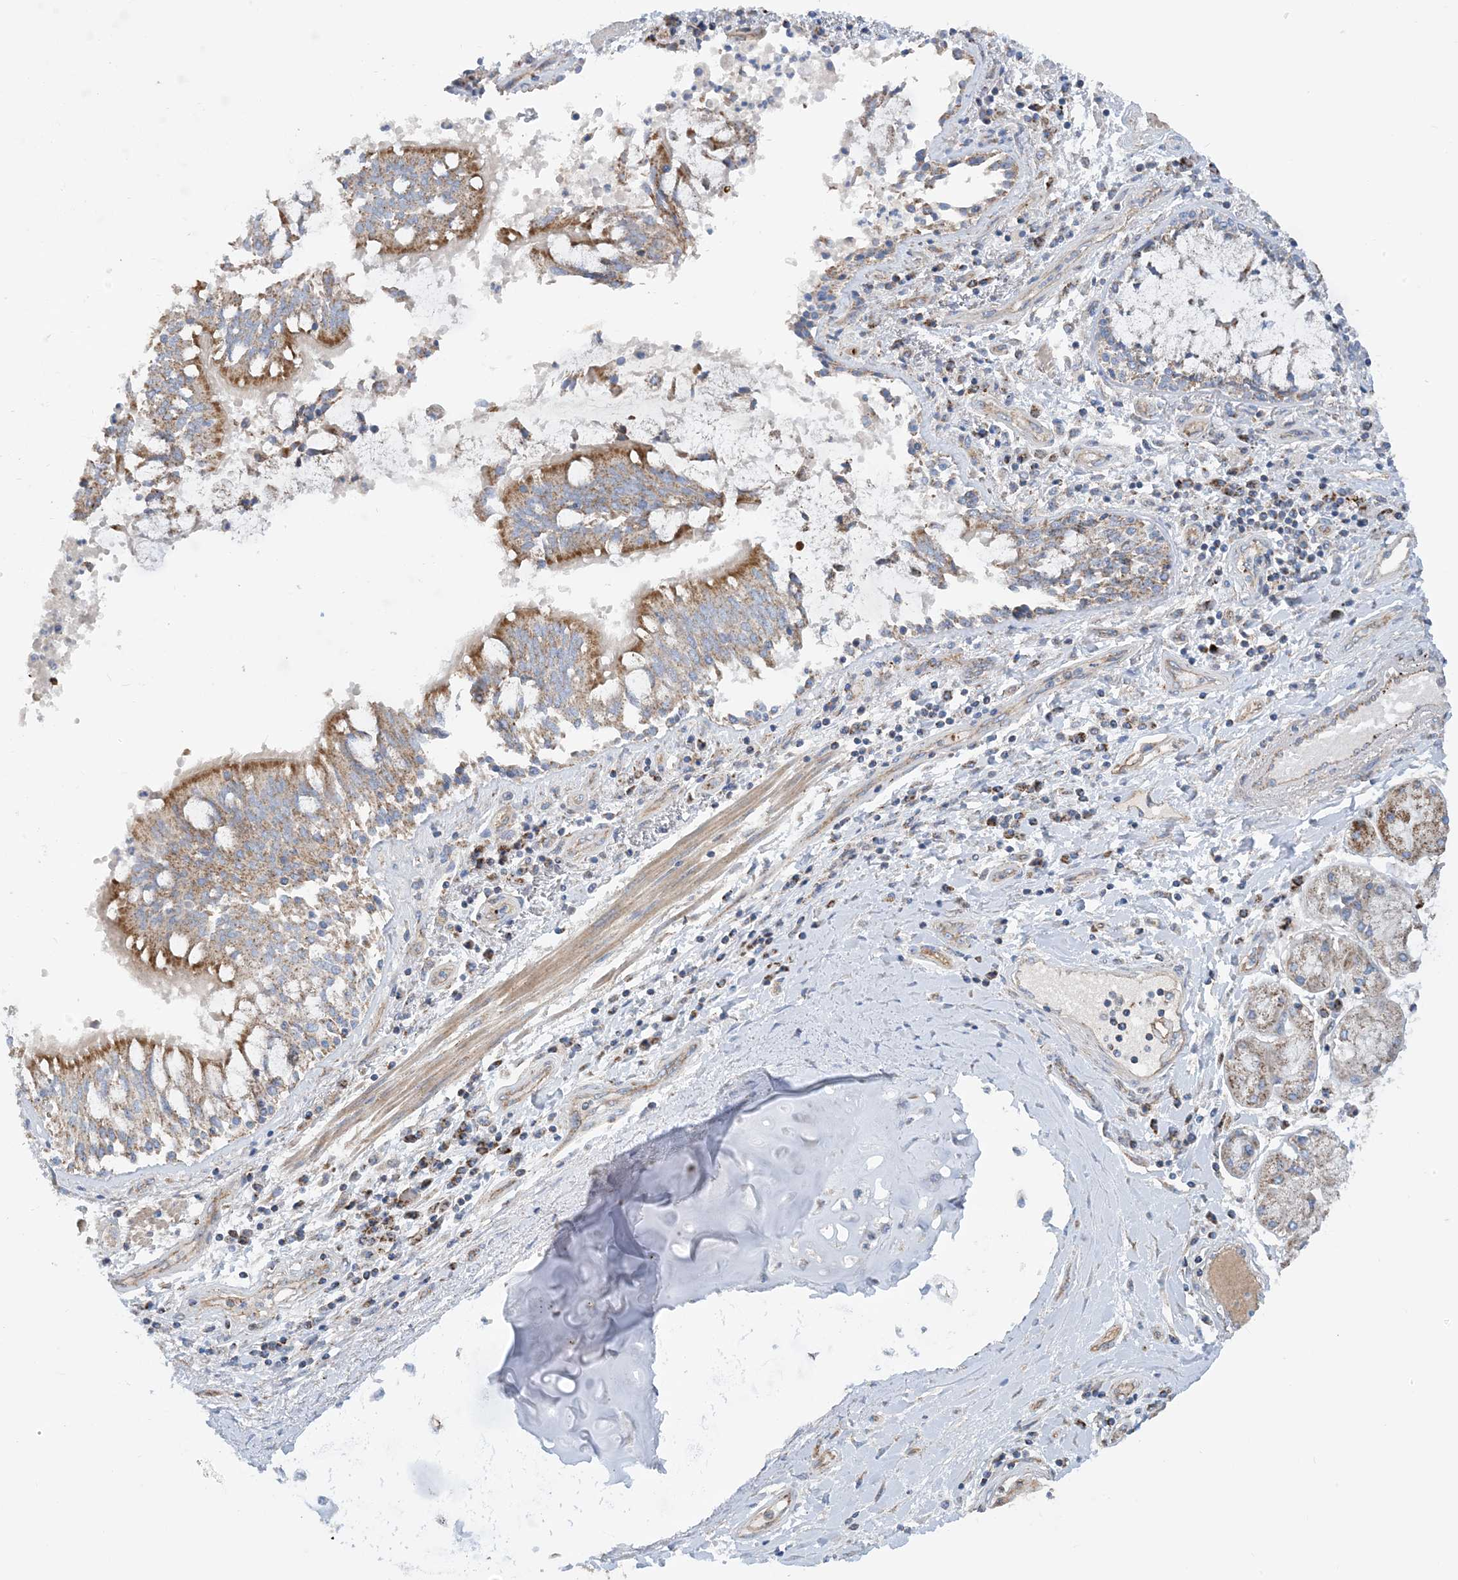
{"staining": {"intensity": "weak", "quantity": "25%-75%", "location": "cytoplasmic/membranous"}, "tissue": "adipose tissue", "cell_type": "Adipocytes", "image_type": "normal", "snomed": [{"axis": "morphology", "description": "Normal tissue, NOS"}, {"axis": "topography", "description": "Cartilage tissue"}, {"axis": "topography", "description": "Bronchus"}, {"axis": "topography", "description": "Lung"}, {"axis": "topography", "description": "Peripheral nerve tissue"}], "caption": "A high-resolution image shows immunohistochemistry (IHC) staining of normal adipose tissue, which exhibits weak cytoplasmic/membranous positivity in about 25%-75% of adipocytes.", "gene": "PHOSPHO2", "patient": {"sex": "female", "age": 49}}